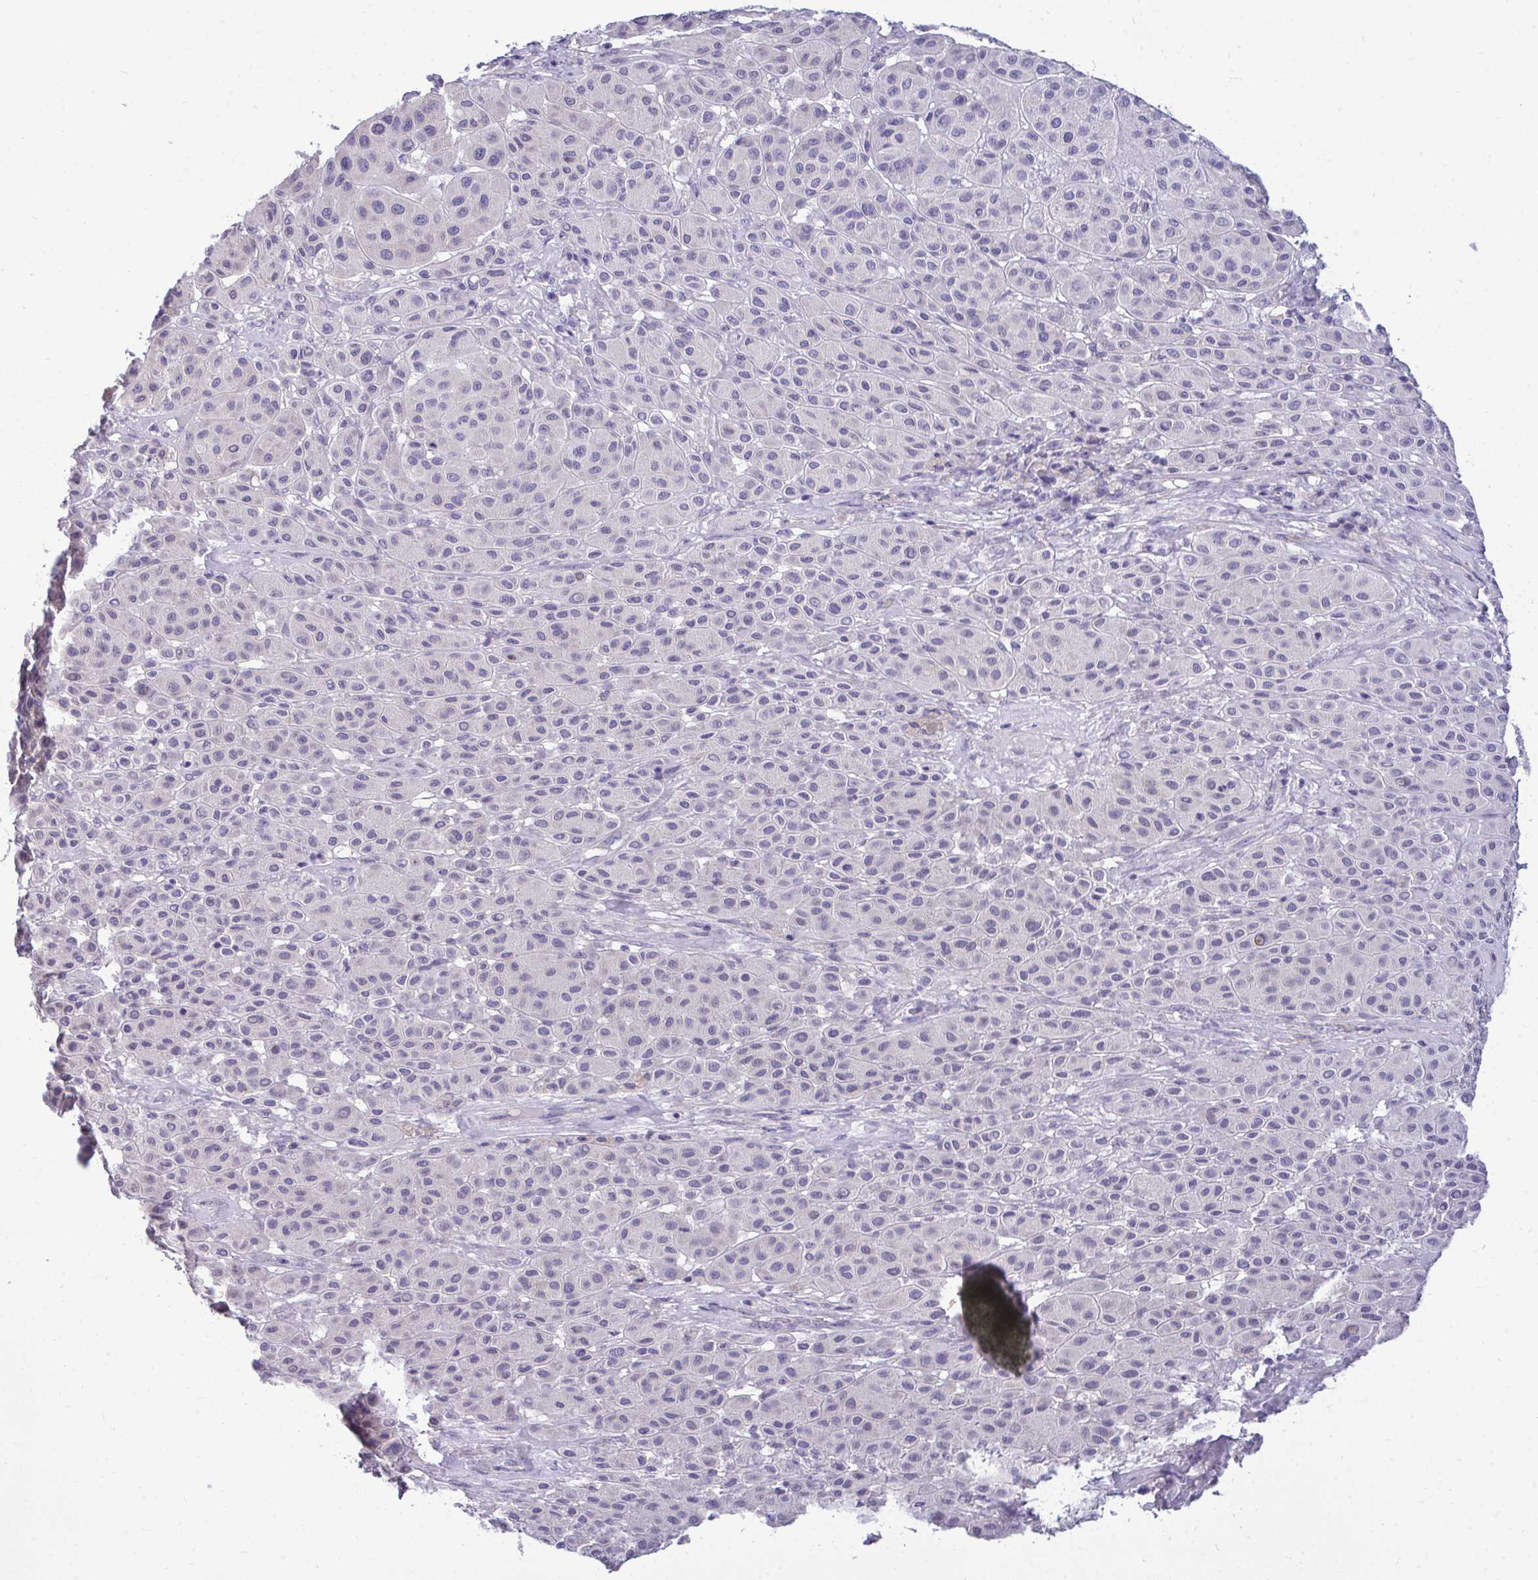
{"staining": {"intensity": "negative", "quantity": "none", "location": "none"}, "tissue": "melanoma", "cell_type": "Tumor cells", "image_type": "cancer", "snomed": [{"axis": "morphology", "description": "Malignant melanoma, Metastatic site"}, {"axis": "topography", "description": "Smooth muscle"}], "caption": "This is an immunohistochemistry histopathology image of melanoma. There is no positivity in tumor cells.", "gene": "PIGK", "patient": {"sex": "male", "age": 41}}